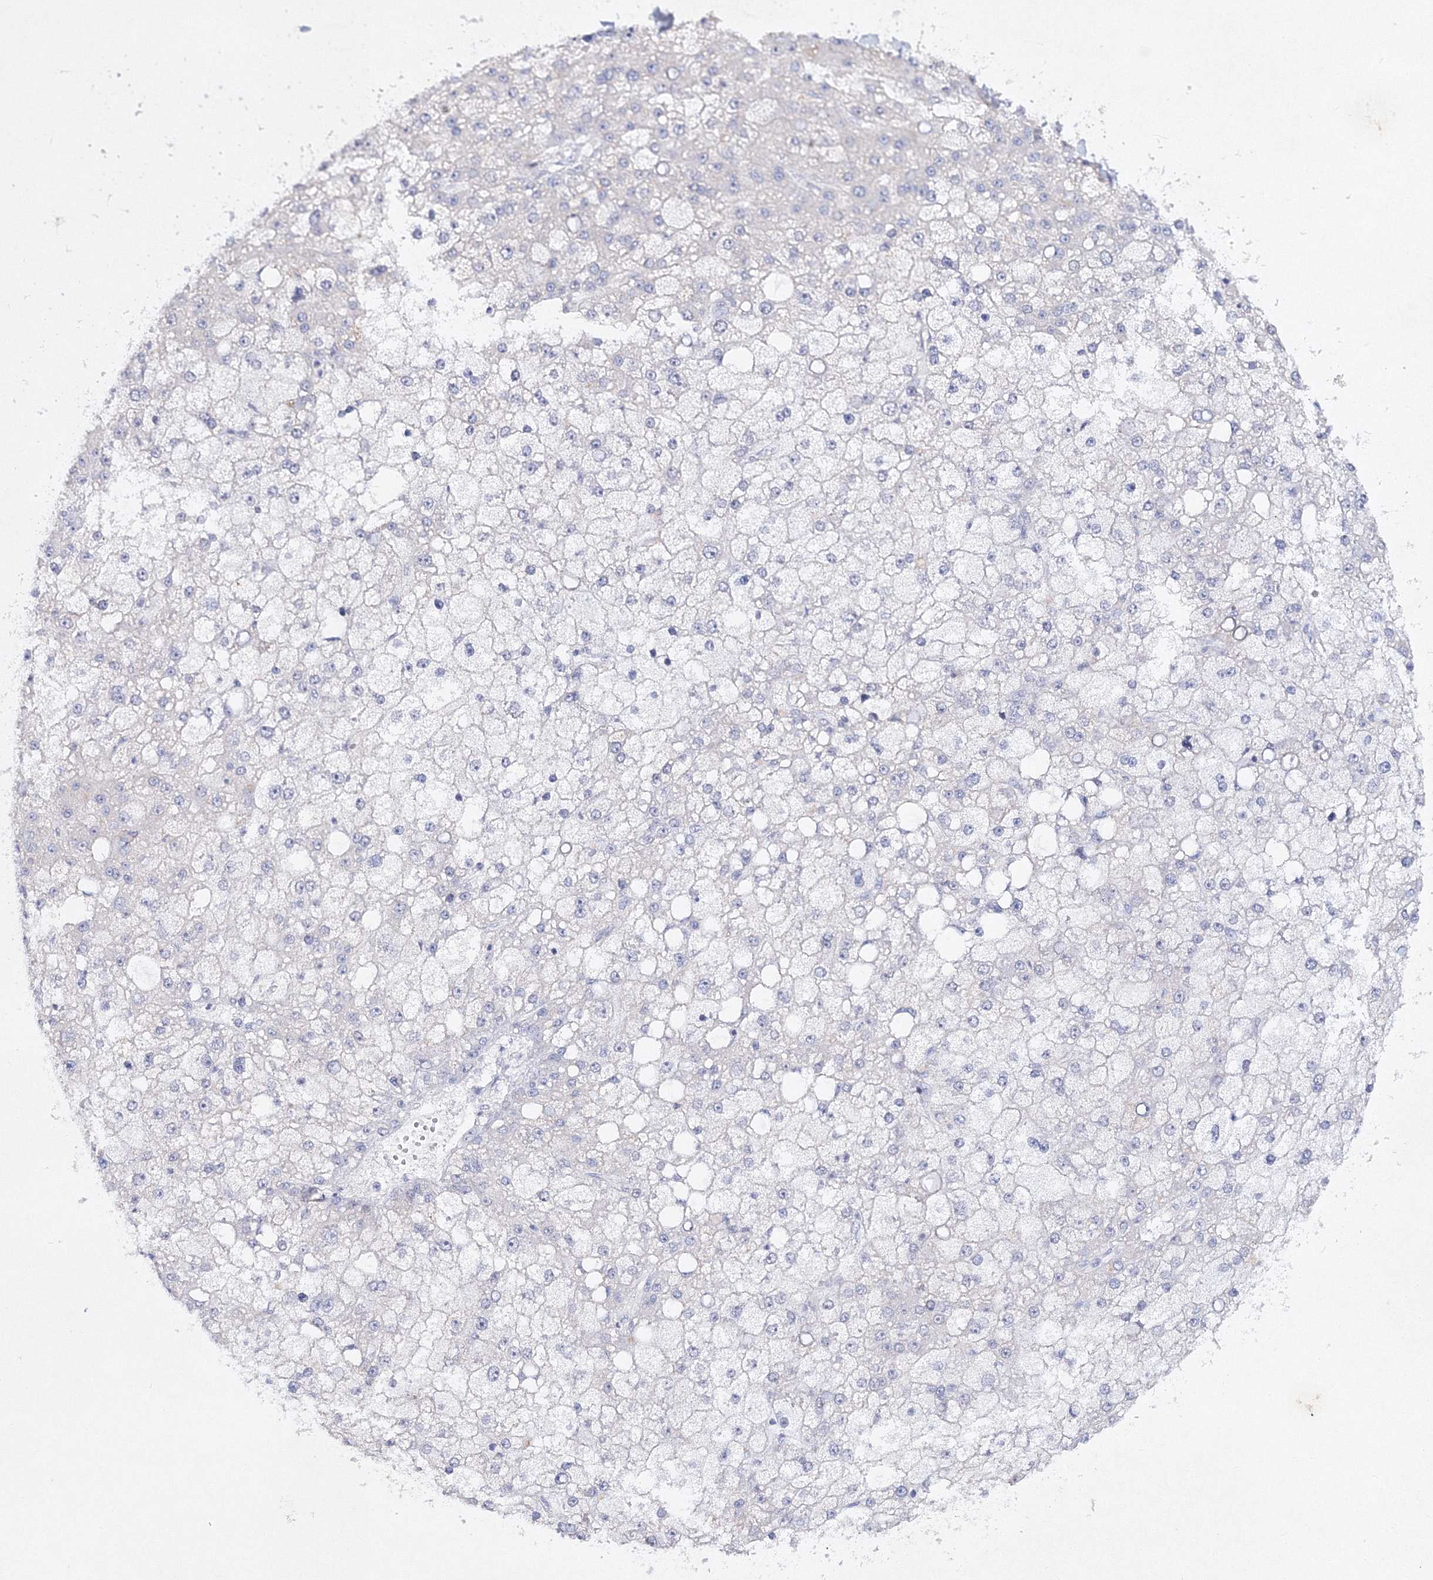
{"staining": {"intensity": "negative", "quantity": "none", "location": "none"}, "tissue": "liver cancer", "cell_type": "Tumor cells", "image_type": "cancer", "snomed": [{"axis": "morphology", "description": "Carcinoma, Hepatocellular, NOS"}, {"axis": "topography", "description": "Liver"}], "caption": "The immunohistochemistry (IHC) histopathology image has no significant positivity in tumor cells of hepatocellular carcinoma (liver) tissue.", "gene": "NEU4", "patient": {"sex": "male", "age": 67}}